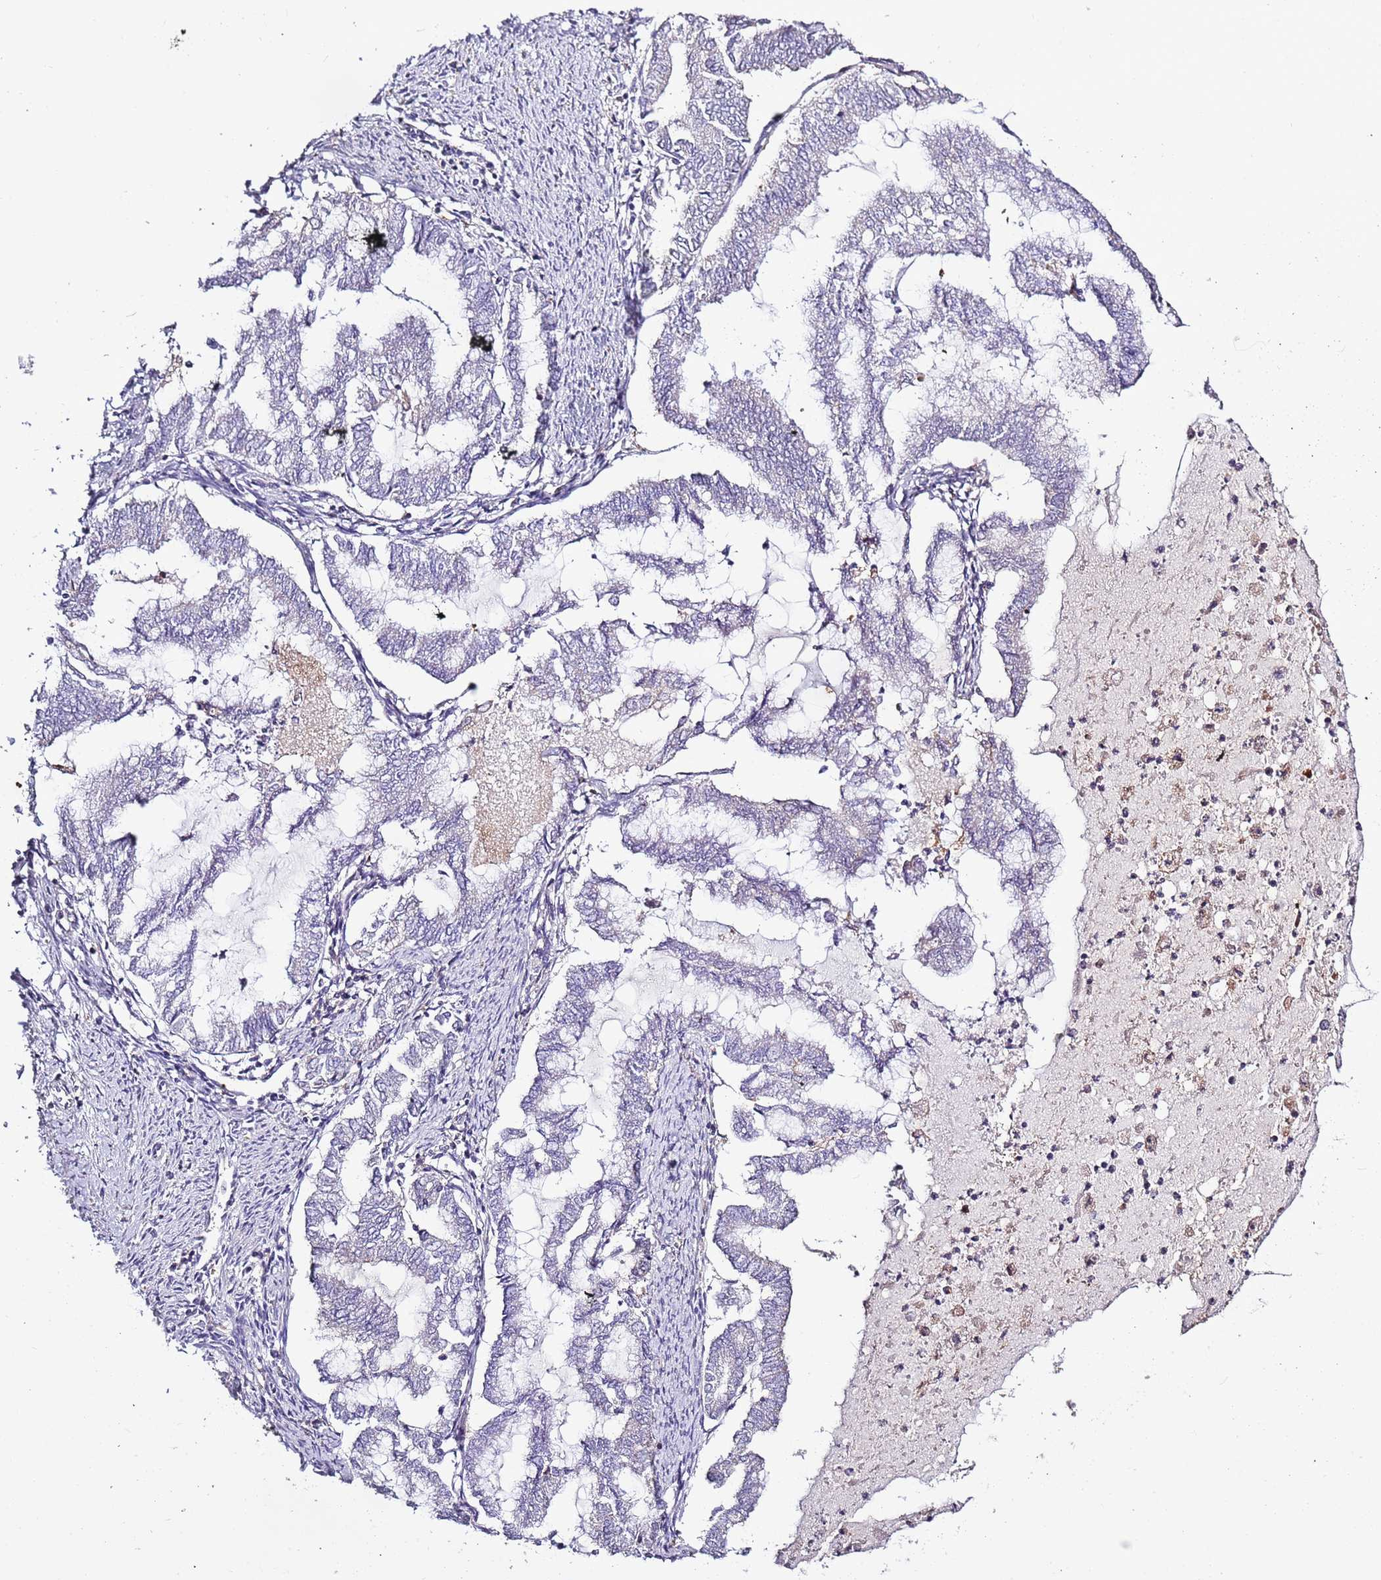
{"staining": {"intensity": "negative", "quantity": "none", "location": "none"}, "tissue": "endometrial cancer", "cell_type": "Tumor cells", "image_type": "cancer", "snomed": [{"axis": "morphology", "description": "Adenocarcinoma, NOS"}, {"axis": "topography", "description": "Endometrium"}], "caption": "The histopathology image displays no staining of tumor cells in endometrial cancer.", "gene": "CAPN9", "patient": {"sex": "female", "age": 79}}